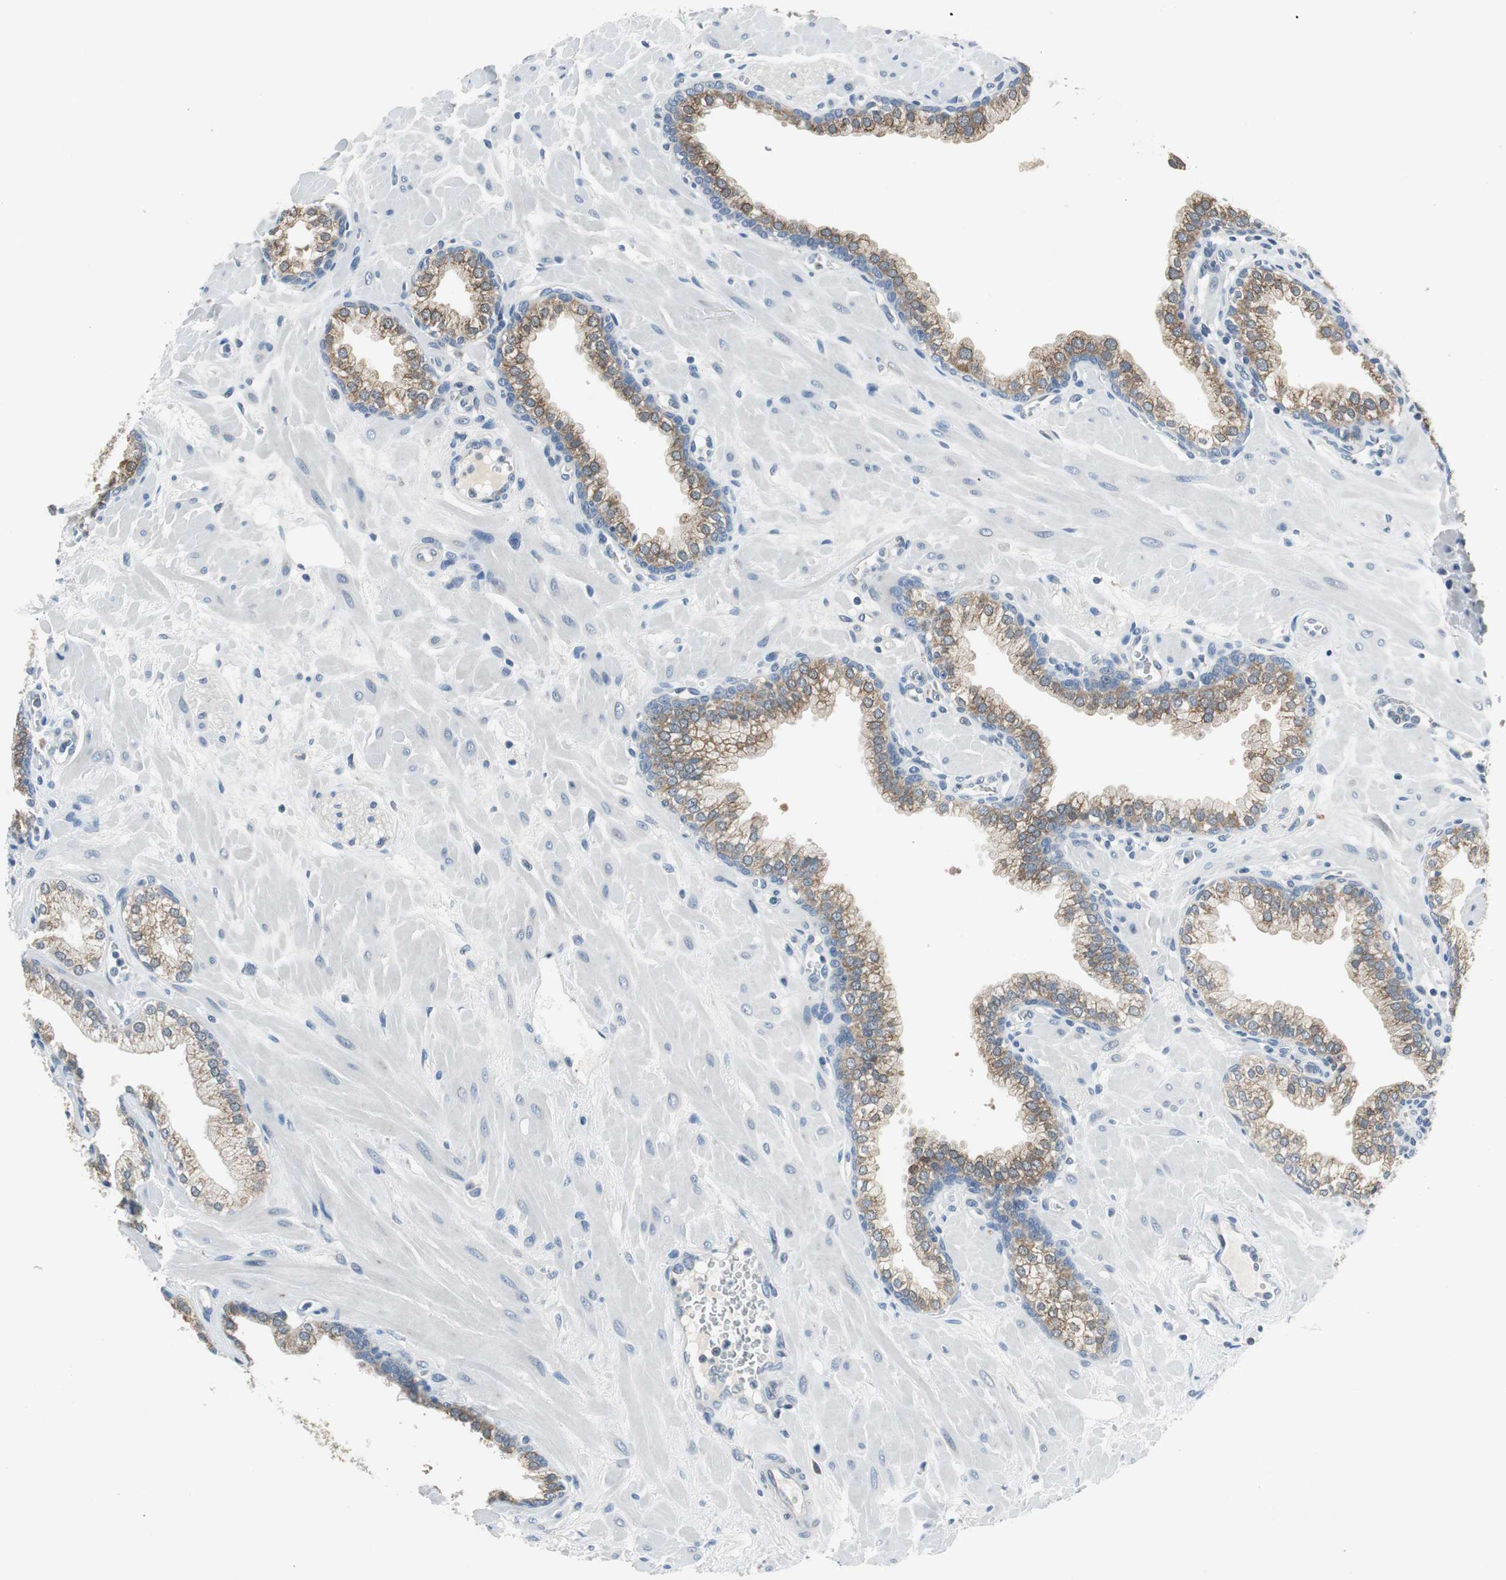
{"staining": {"intensity": "moderate", "quantity": ">75%", "location": "cytoplasmic/membranous"}, "tissue": "prostate", "cell_type": "Glandular cells", "image_type": "normal", "snomed": [{"axis": "morphology", "description": "Normal tissue, NOS"}, {"axis": "topography", "description": "Prostate"}], "caption": "Prostate stained with a brown dye displays moderate cytoplasmic/membranous positive expression in about >75% of glandular cells.", "gene": "PLAA", "patient": {"sex": "male", "age": 60}}